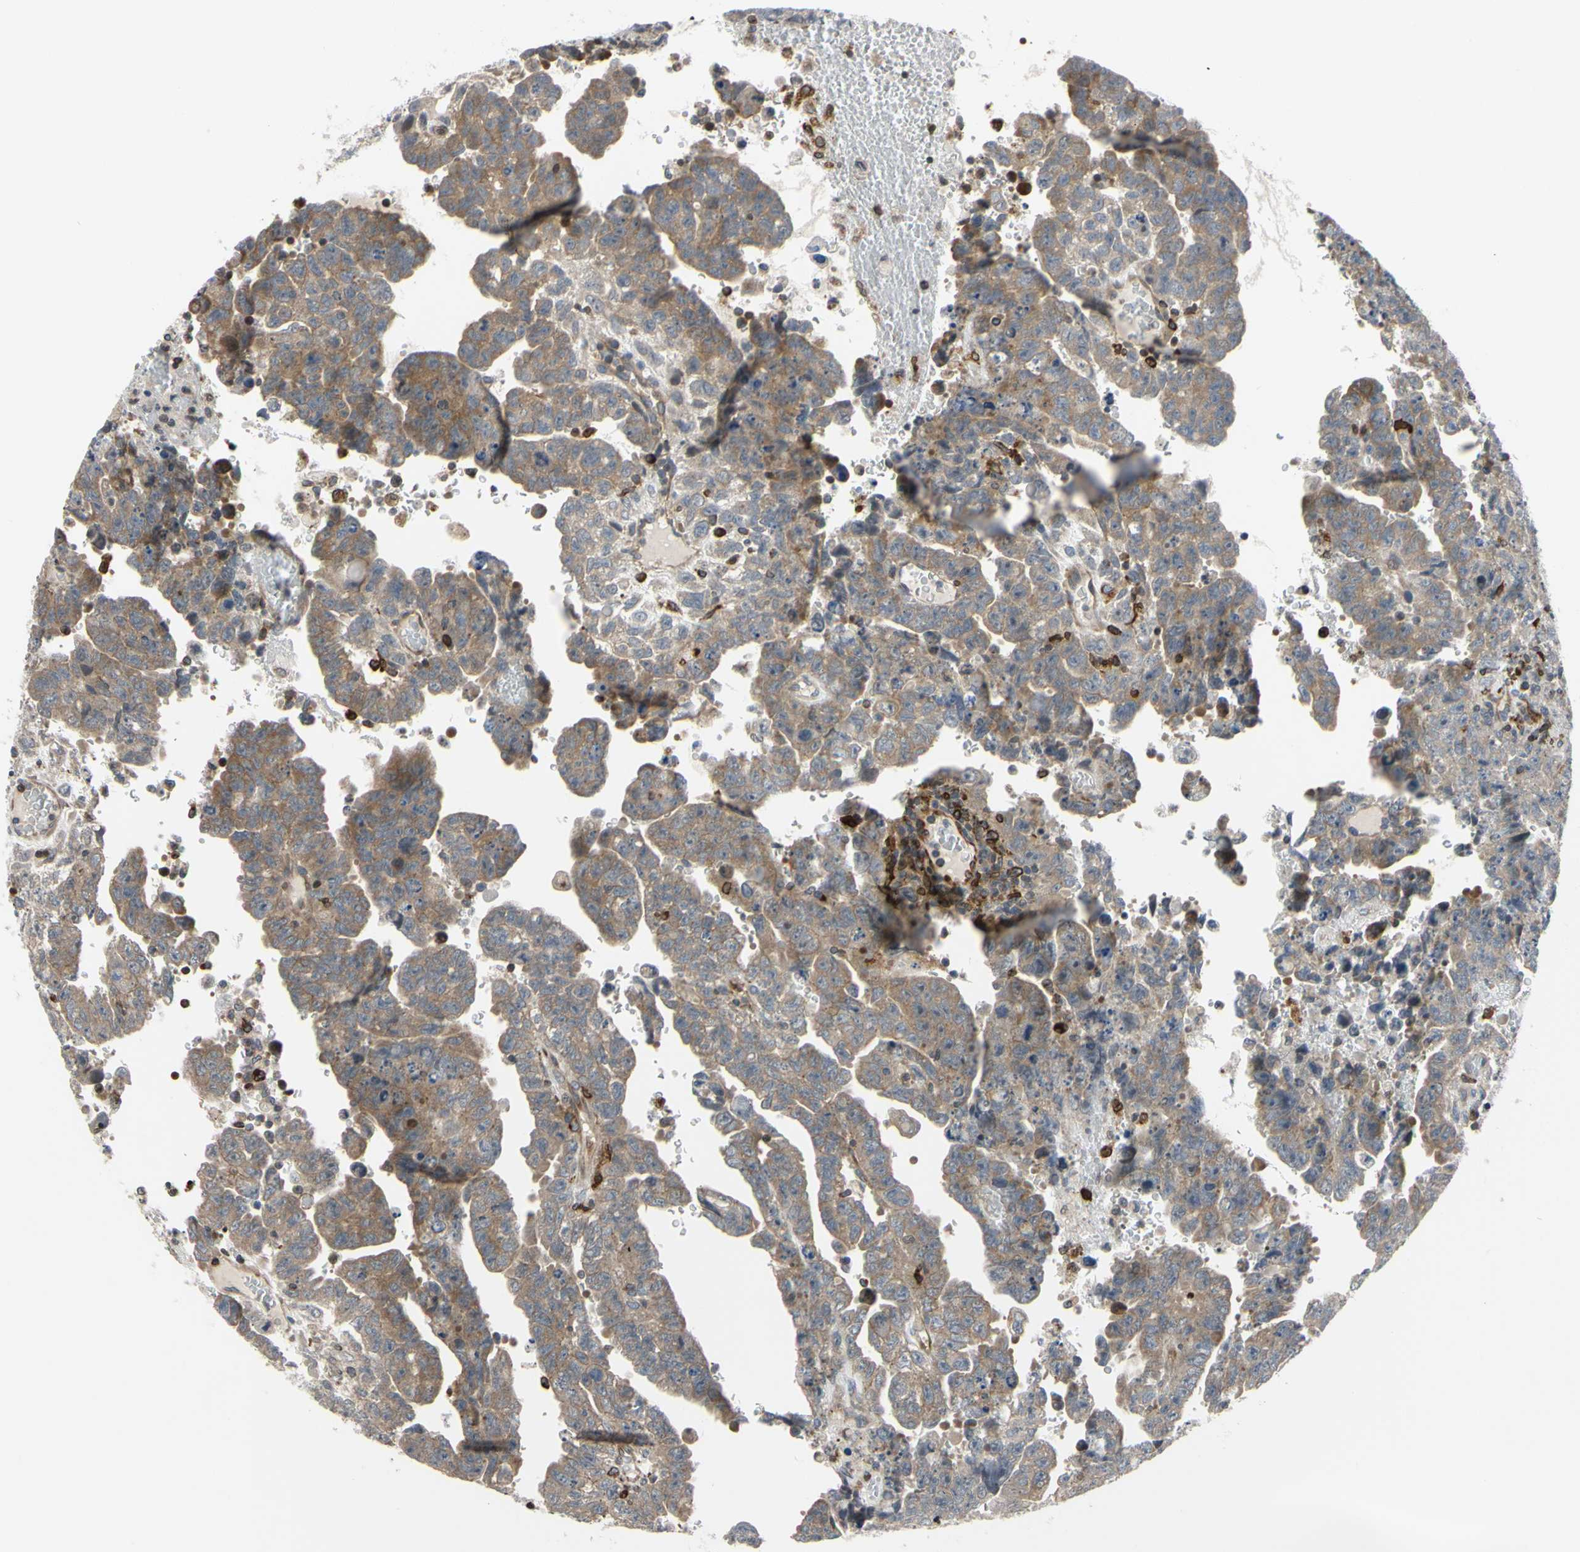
{"staining": {"intensity": "weak", "quantity": ">75%", "location": "cytoplasmic/membranous"}, "tissue": "testis cancer", "cell_type": "Tumor cells", "image_type": "cancer", "snomed": [{"axis": "morphology", "description": "Carcinoma, Embryonal, NOS"}, {"axis": "topography", "description": "Testis"}], "caption": "Brown immunohistochemical staining in testis cancer demonstrates weak cytoplasmic/membranous positivity in about >75% of tumor cells.", "gene": "PLXNA2", "patient": {"sex": "male", "age": 28}}